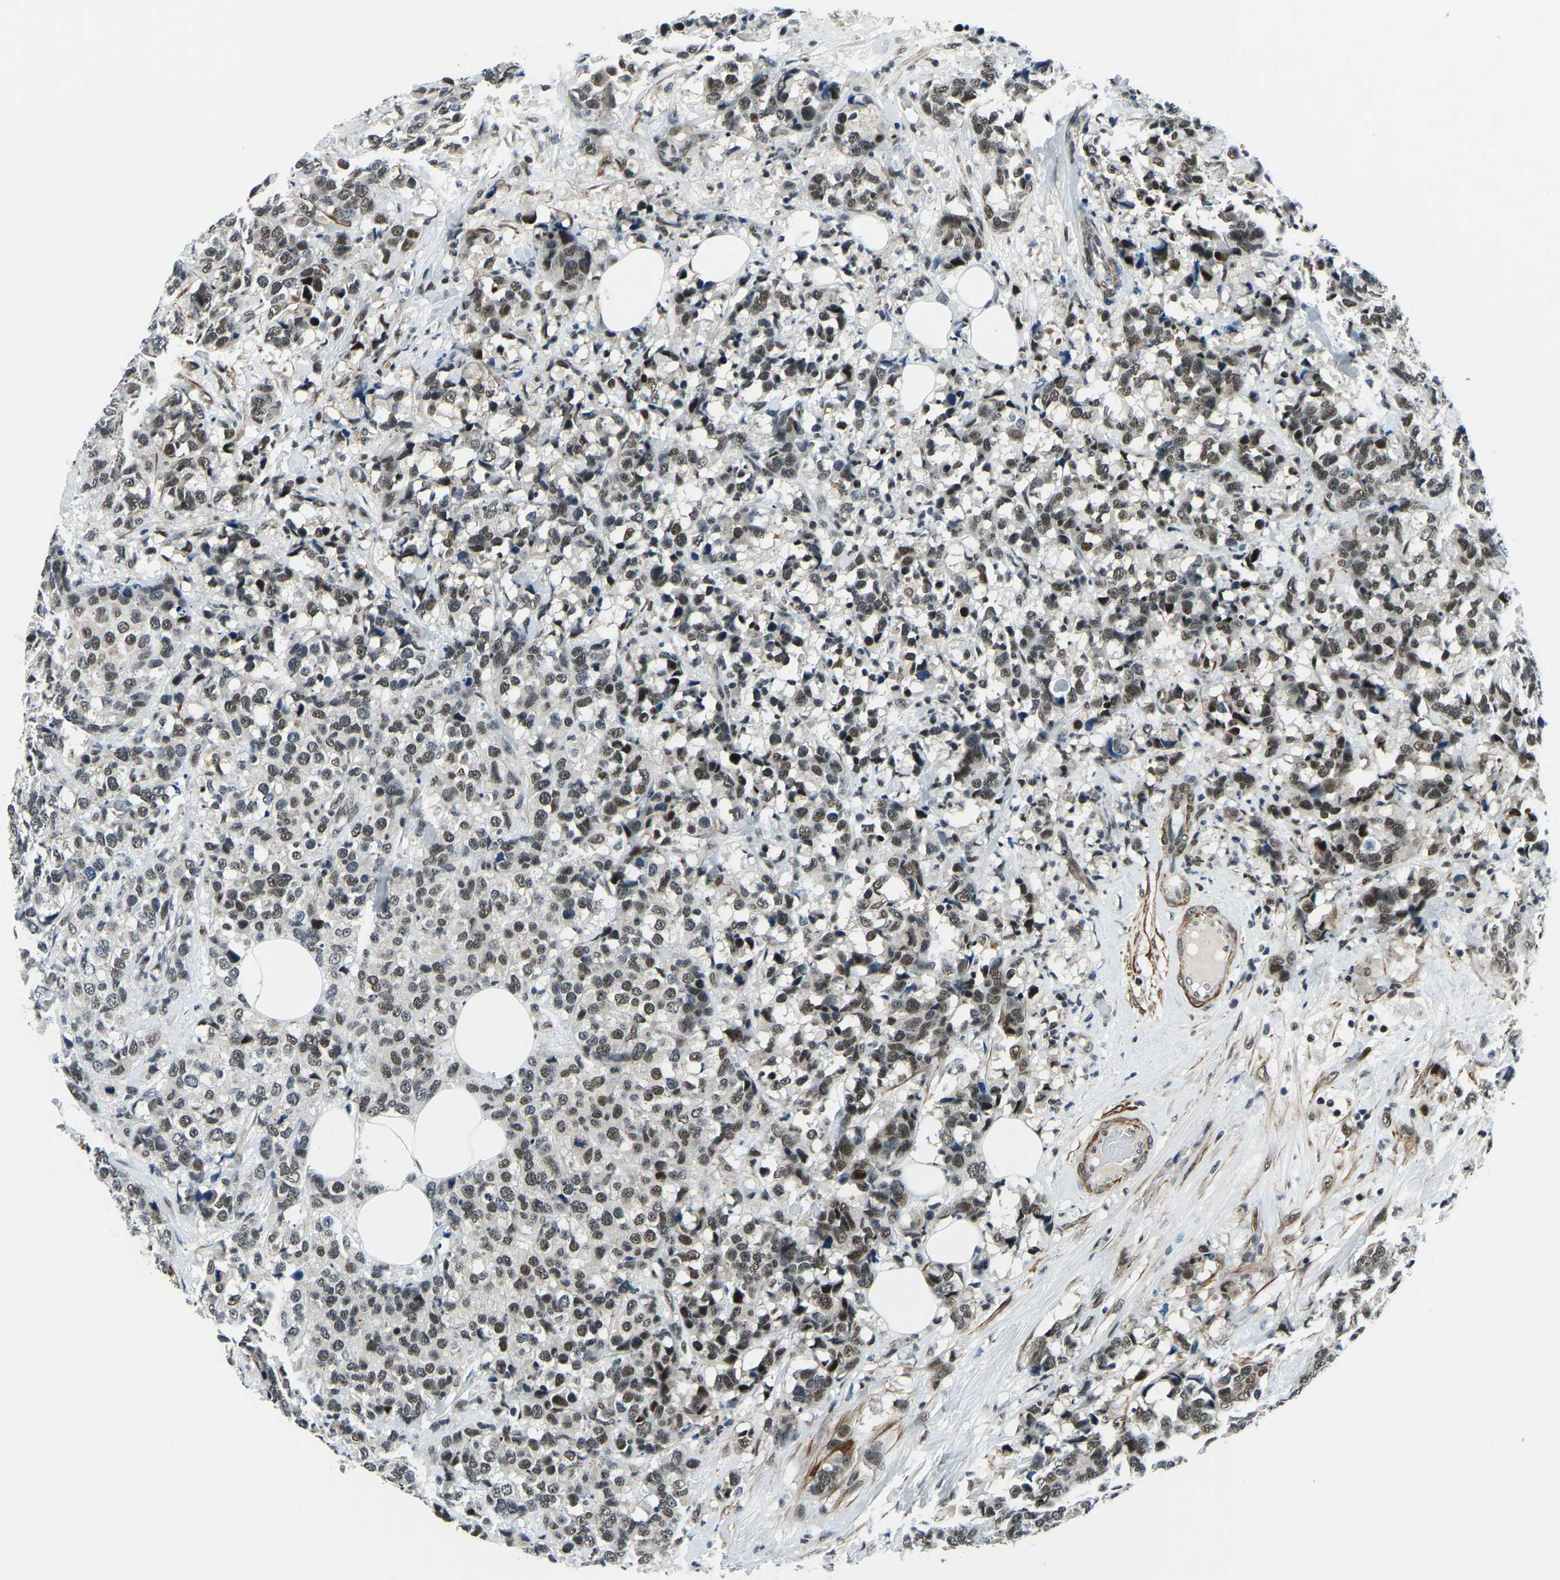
{"staining": {"intensity": "moderate", "quantity": ">75%", "location": "nuclear"}, "tissue": "breast cancer", "cell_type": "Tumor cells", "image_type": "cancer", "snomed": [{"axis": "morphology", "description": "Lobular carcinoma"}, {"axis": "topography", "description": "Breast"}], "caption": "Moderate nuclear positivity for a protein is identified in about >75% of tumor cells of breast cancer using IHC.", "gene": "PRCC", "patient": {"sex": "female", "age": 59}}